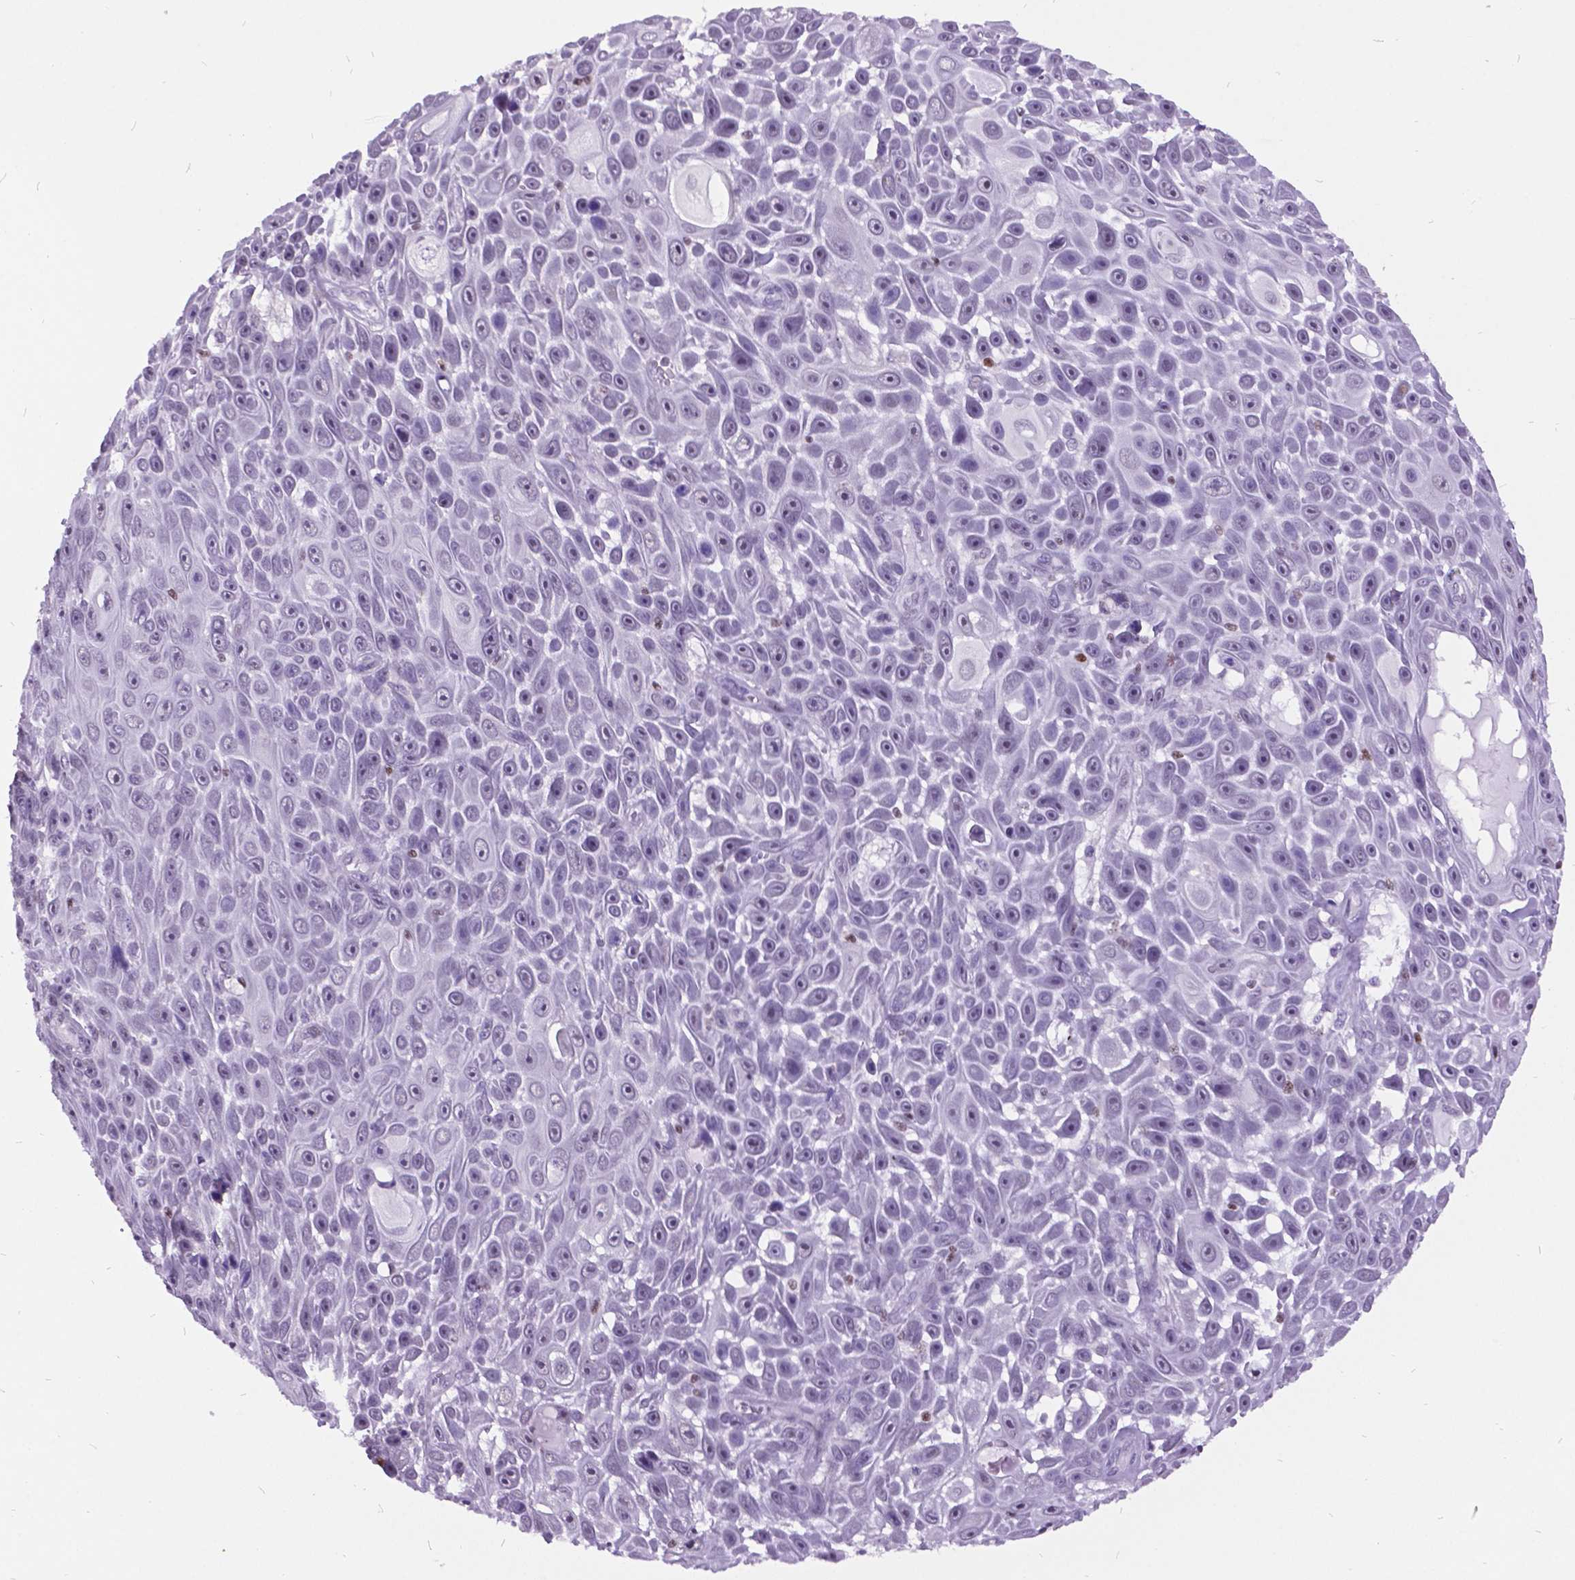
{"staining": {"intensity": "negative", "quantity": "none", "location": "none"}, "tissue": "skin cancer", "cell_type": "Tumor cells", "image_type": "cancer", "snomed": [{"axis": "morphology", "description": "Squamous cell carcinoma, NOS"}, {"axis": "topography", "description": "Skin"}], "caption": "Skin cancer stained for a protein using IHC displays no staining tumor cells.", "gene": "DPF3", "patient": {"sex": "male", "age": 82}}